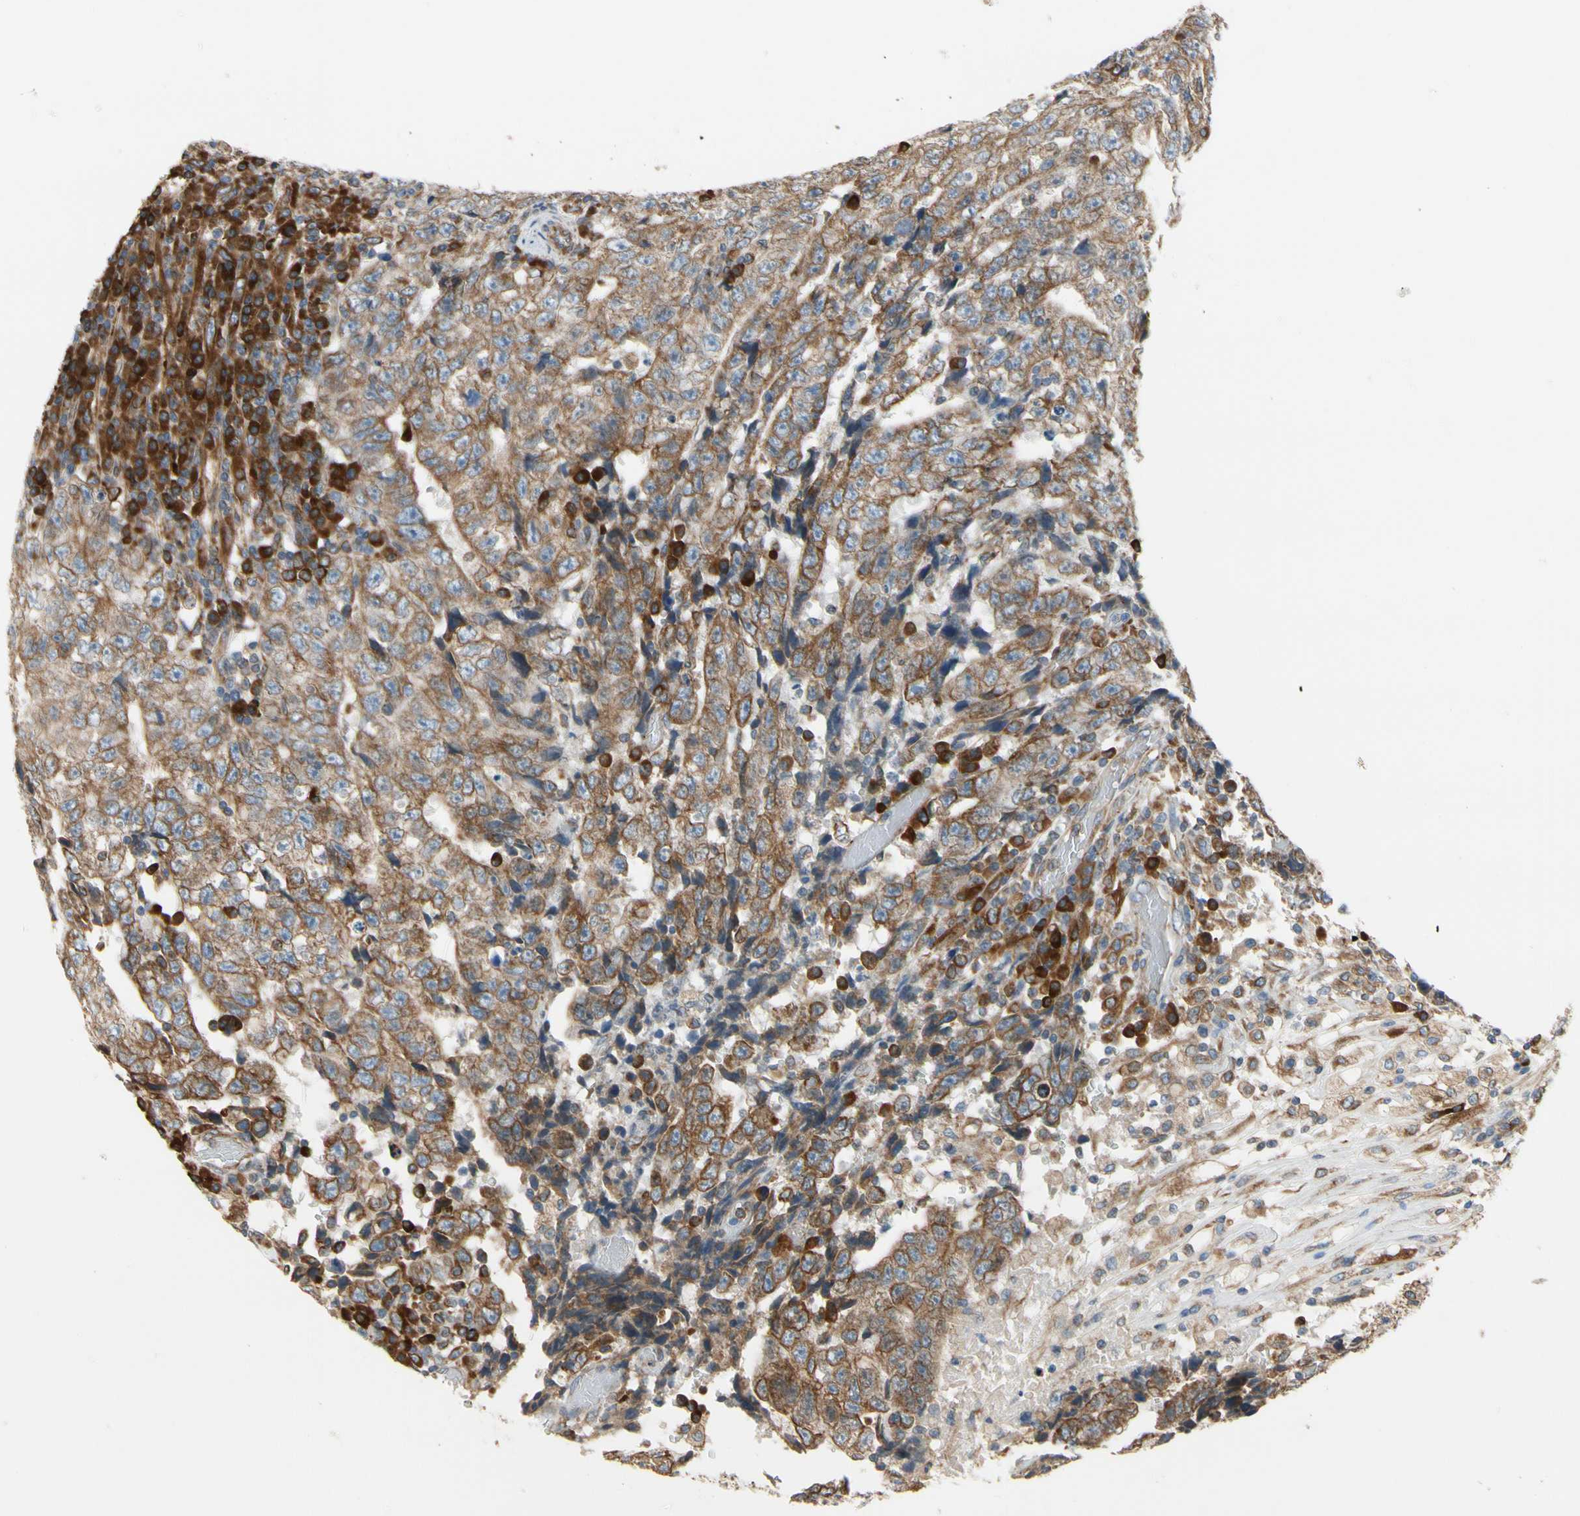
{"staining": {"intensity": "strong", "quantity": ">75%", "location": "cytoplasmic/membranous"}, "tissue": "testis cancer", "cell_type": "Tumor cells", "image_type": "cancer", "snomed": [{"axis": "morphology", "description": "Necrosis, NOS"}, {"axis": "morphology", "description": "Carcinoma, Embryonal, NOS"}, {"axis": "topography", "description": "Testis"}], "caption": "Testis embryonal carcinoma stained for a protein exhibits strong cytoplasmic/membranous positivity in tumor cells. The protein of interest is shown in brown color, while the nuclei are stained blue.", "gene": "CLCC1", "patient": {"sex": "male", "age": 19}}